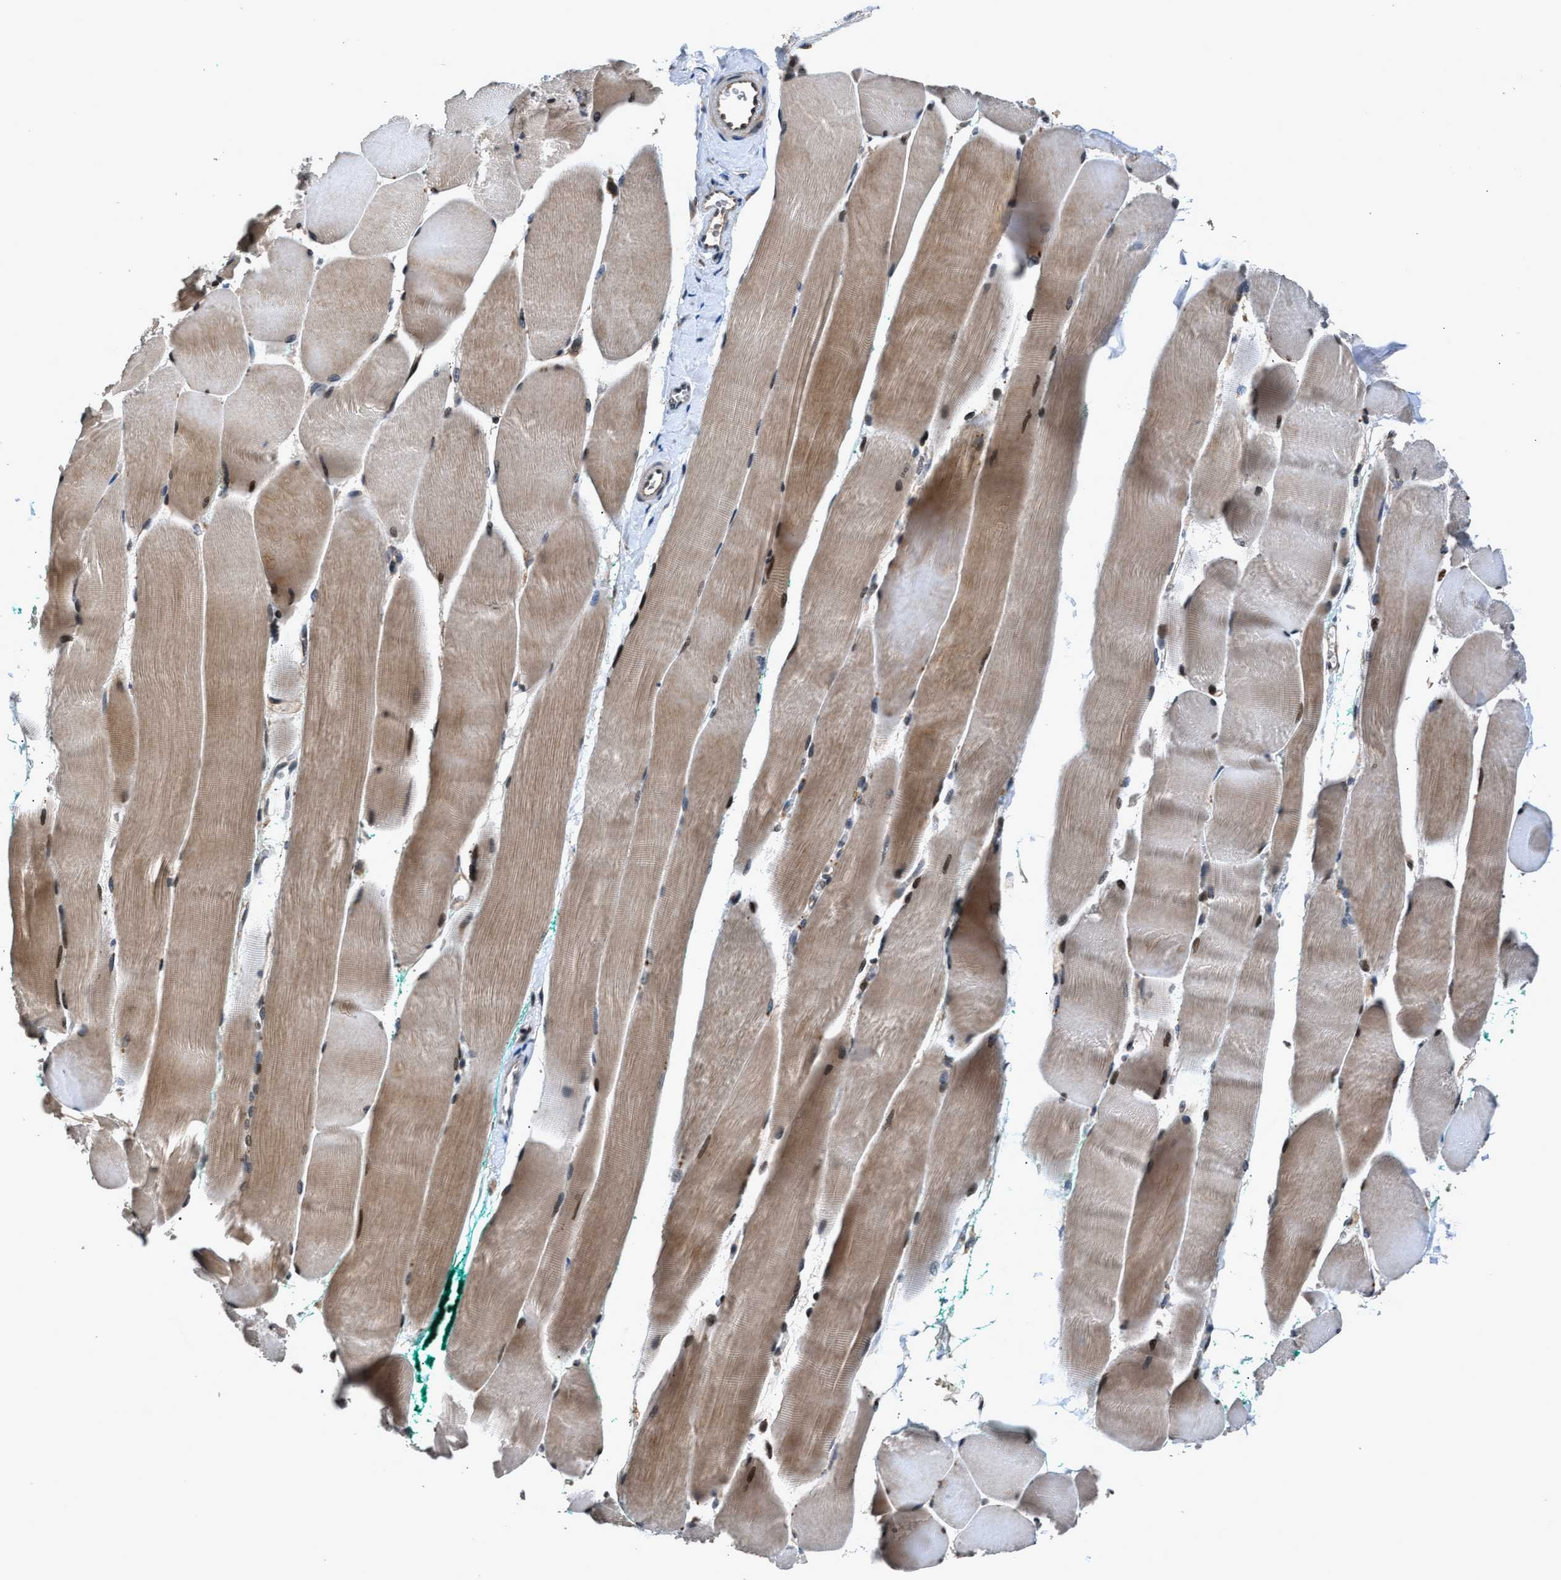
{"staining": {"intensity": "weak", "quantity": "25%-75%", "location": "cytoplasmic/membranous,nuclear"}, "tissue": "skeletal muscle", "cell_type": "Myocytes", "image_type": "normal", "snomed": [{"axis": "morphology", "description": "Normal tissue, NOS"}, {"axis": "morphology", "description": "Squamous cell carcinoma, NOS"}, {"axis": "topography", "description": "Skeletal muscle"}], "caption": "Brown immunohistochemical staining in unremarkable human skeletal muscle displays weak cytoplasmic/membranous,nuclear positivity in approximately 25%-75% of myocytes. (Stains: DAB in brown, nuclei in blue, Microscopy: brightfield microscopy at high magnification).", "gene": "TNRC18", "patient": {"sex": "male", "age": 51}}